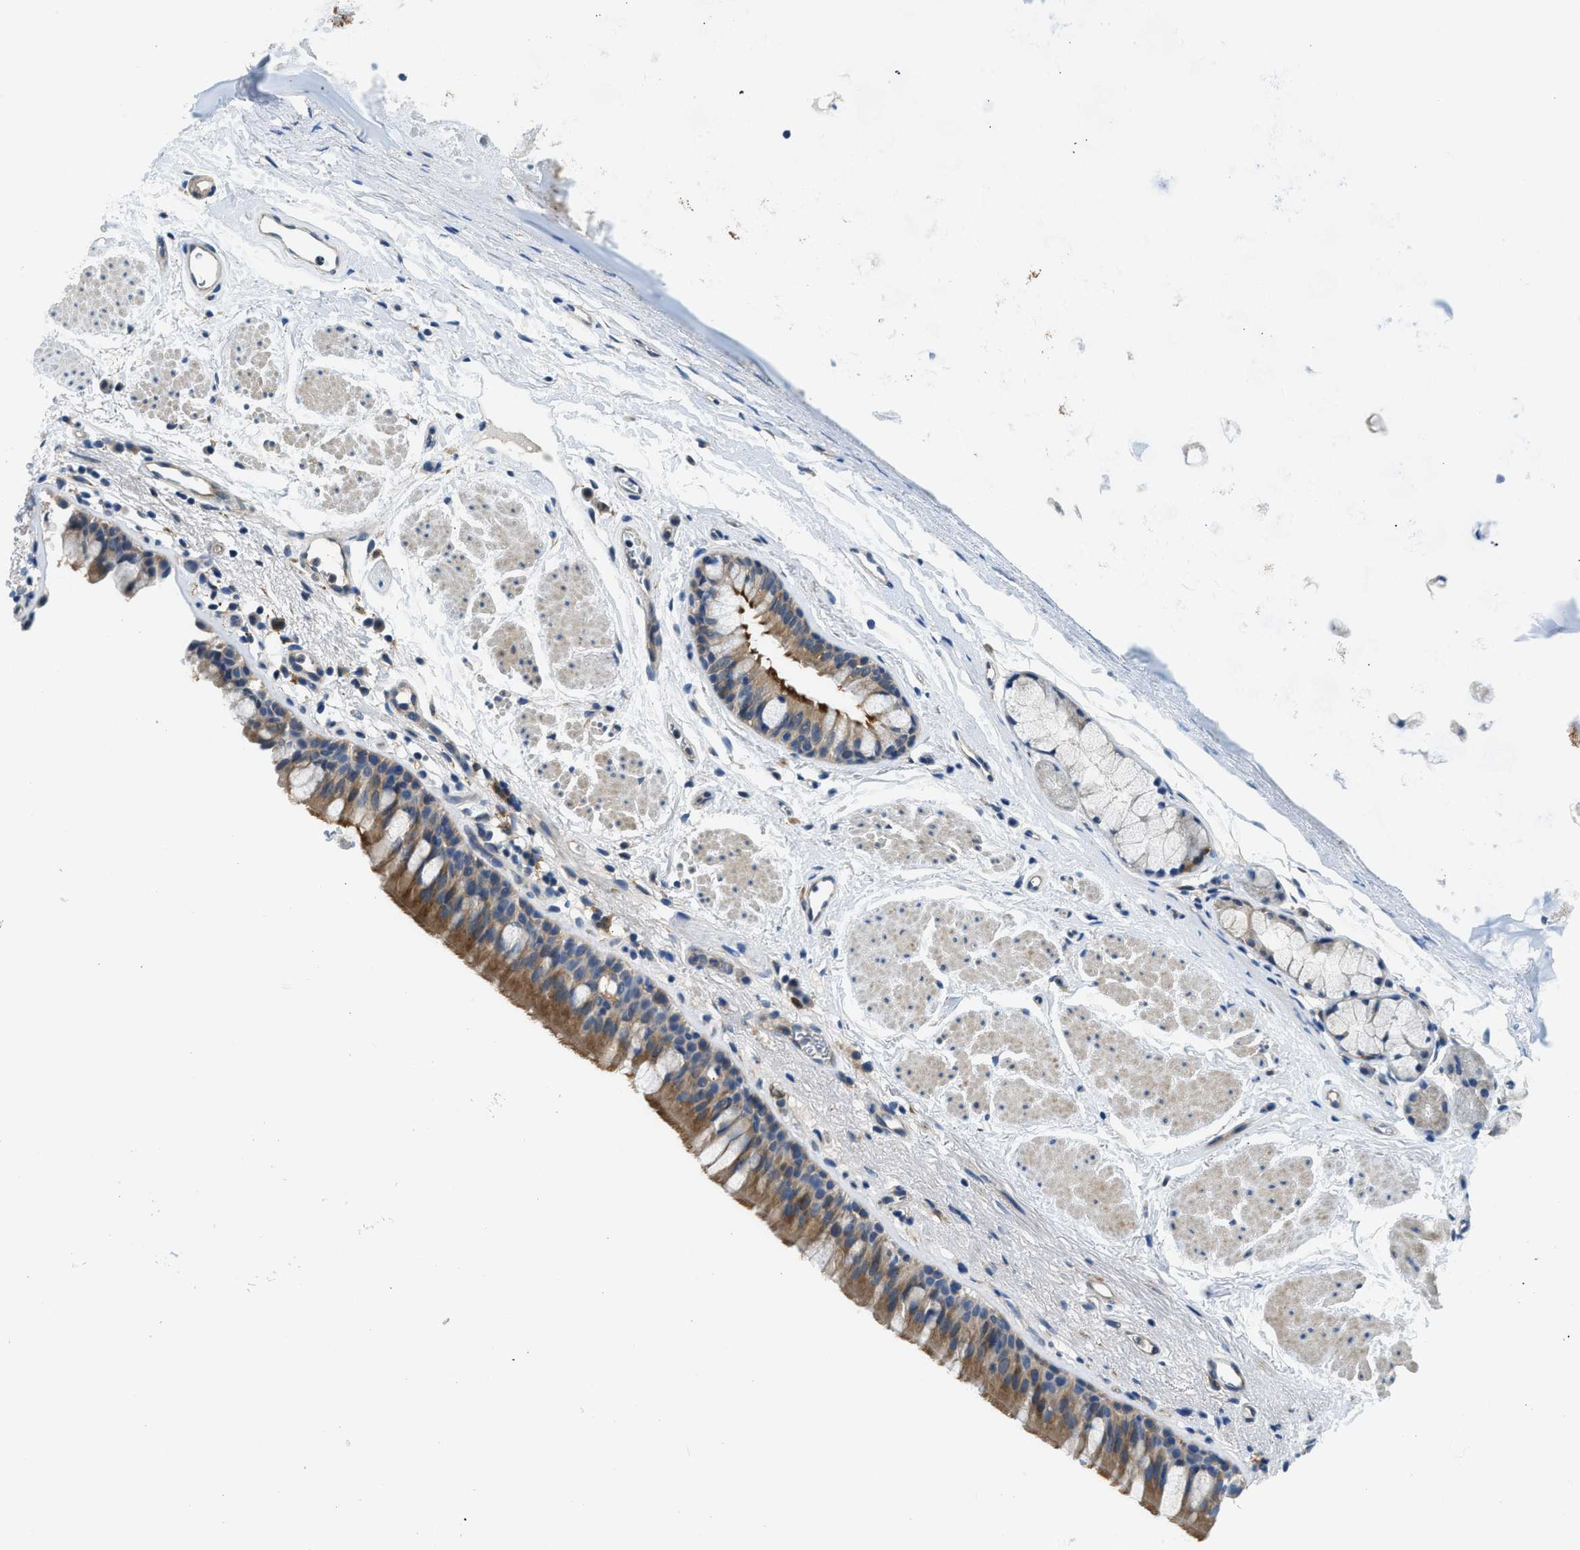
{"staining": {"intensity": "moderate", "quantity": ">75%", "location": "cytoplasmic/membranous"}, "tissue": "bronchus", "cell_type": "Respiratory epithelial cells", "image_type": "normal", "snomed": [{"axis": "morphology", "description": "Normal tissue, NOS"}, {"axis": "topography", "description": "Cartilage tissue"}, {"axis": "topography", "description": "Bronchus"}], "caption": "Immunohistochemical staining of unremarkable bronchus demonstrates medium levels of moderate cytoplasmic/membranous positivity in approximately >75% of respiratory epithelial cells.", "gene": "LPIN2", "patient": {"sex": "female", "age": 53}}